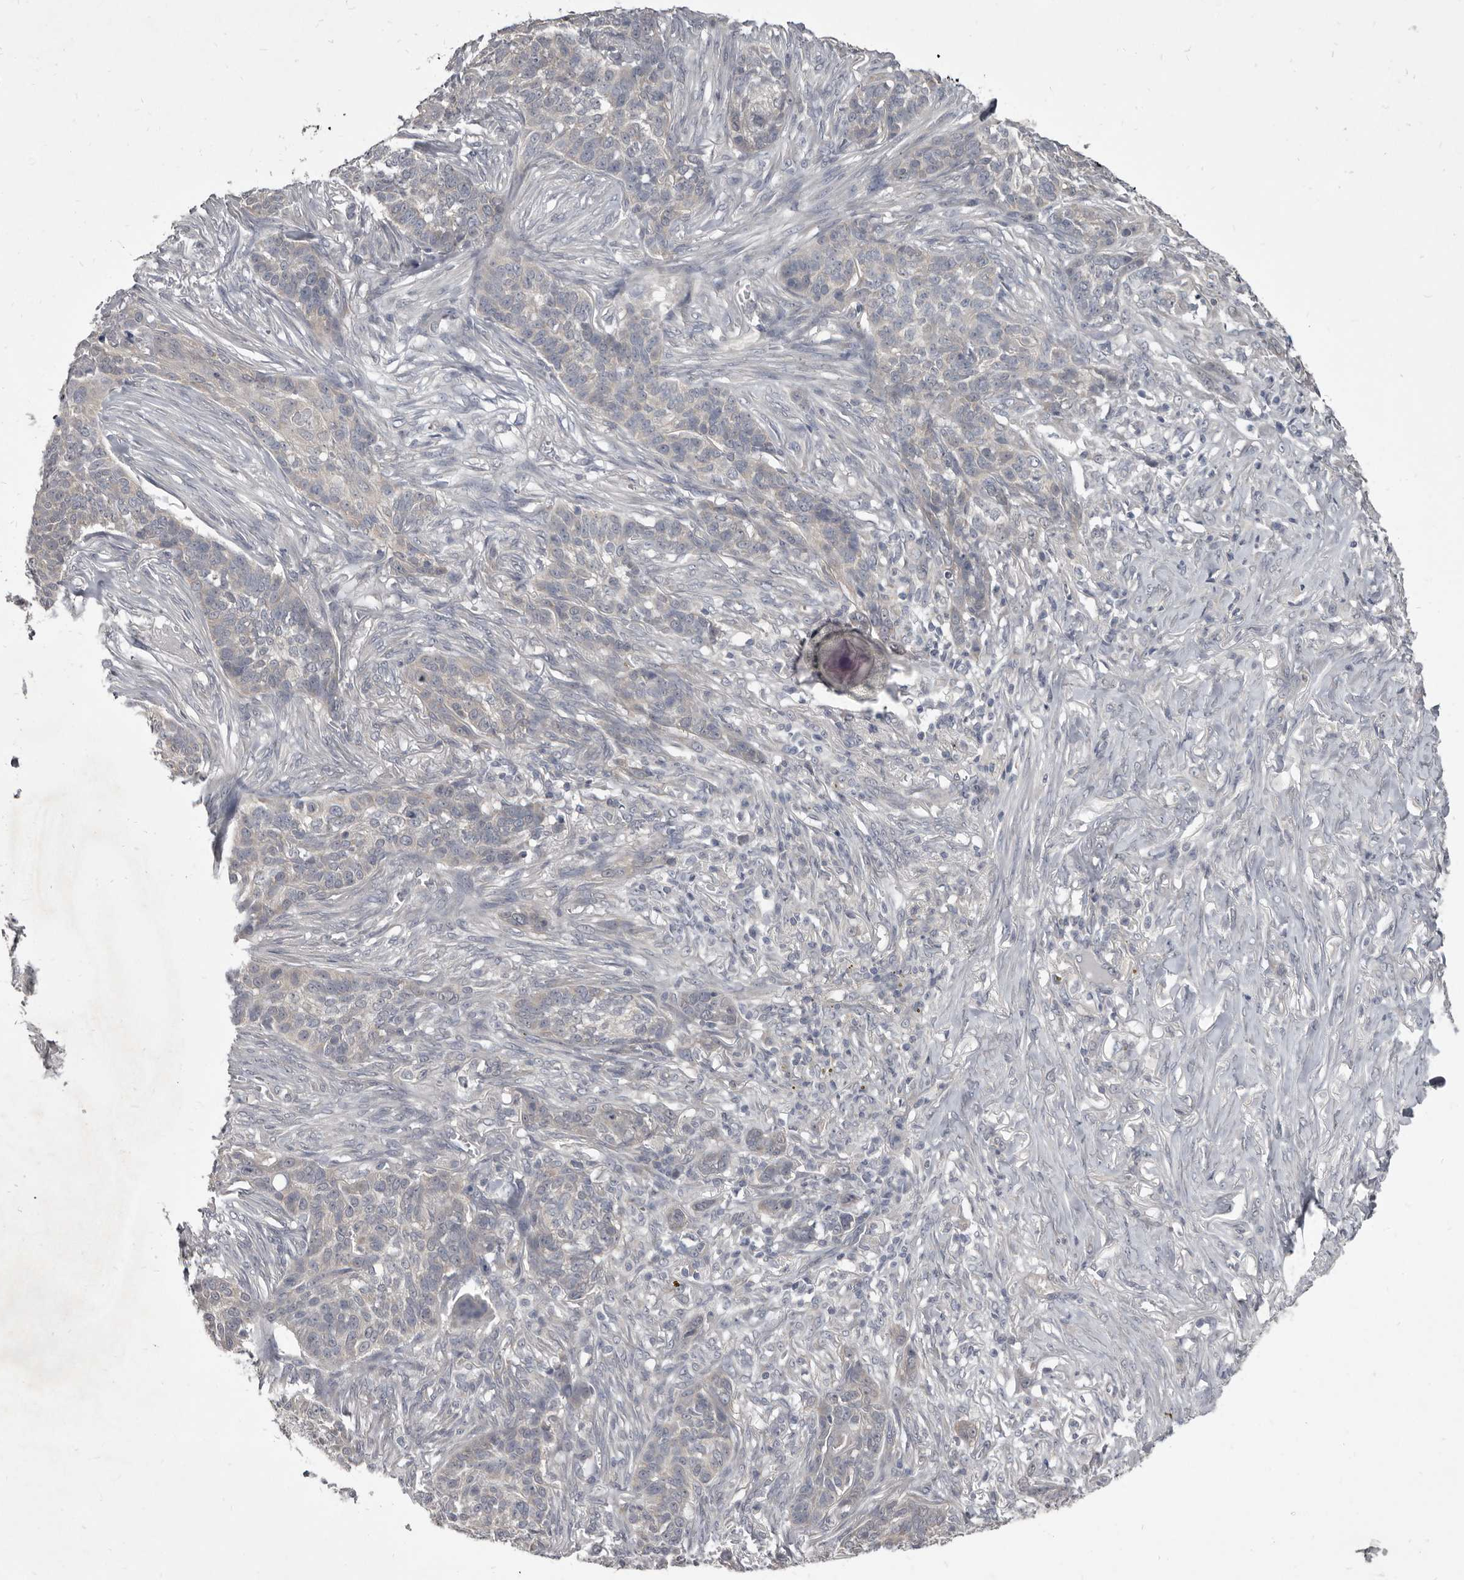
{"staining": {"intensity": "negative", "quantity": "none", "location": "none"}, "tissue": "skin cancer", "cell_type": "Tumor cells", "image_type": "cancer", "snomed": [{"axis": "morphology", "description": "Basal cell carcinoma"}, {"axis": "topography", "description": "Skin"}], "caption": "Human skin basal cell carcinoma stained for a protein using immunohistochemistry reveals no positivity in tumor cells.", "gene": "GSK3B", "patient": {"sex": "male", "age": 85}}